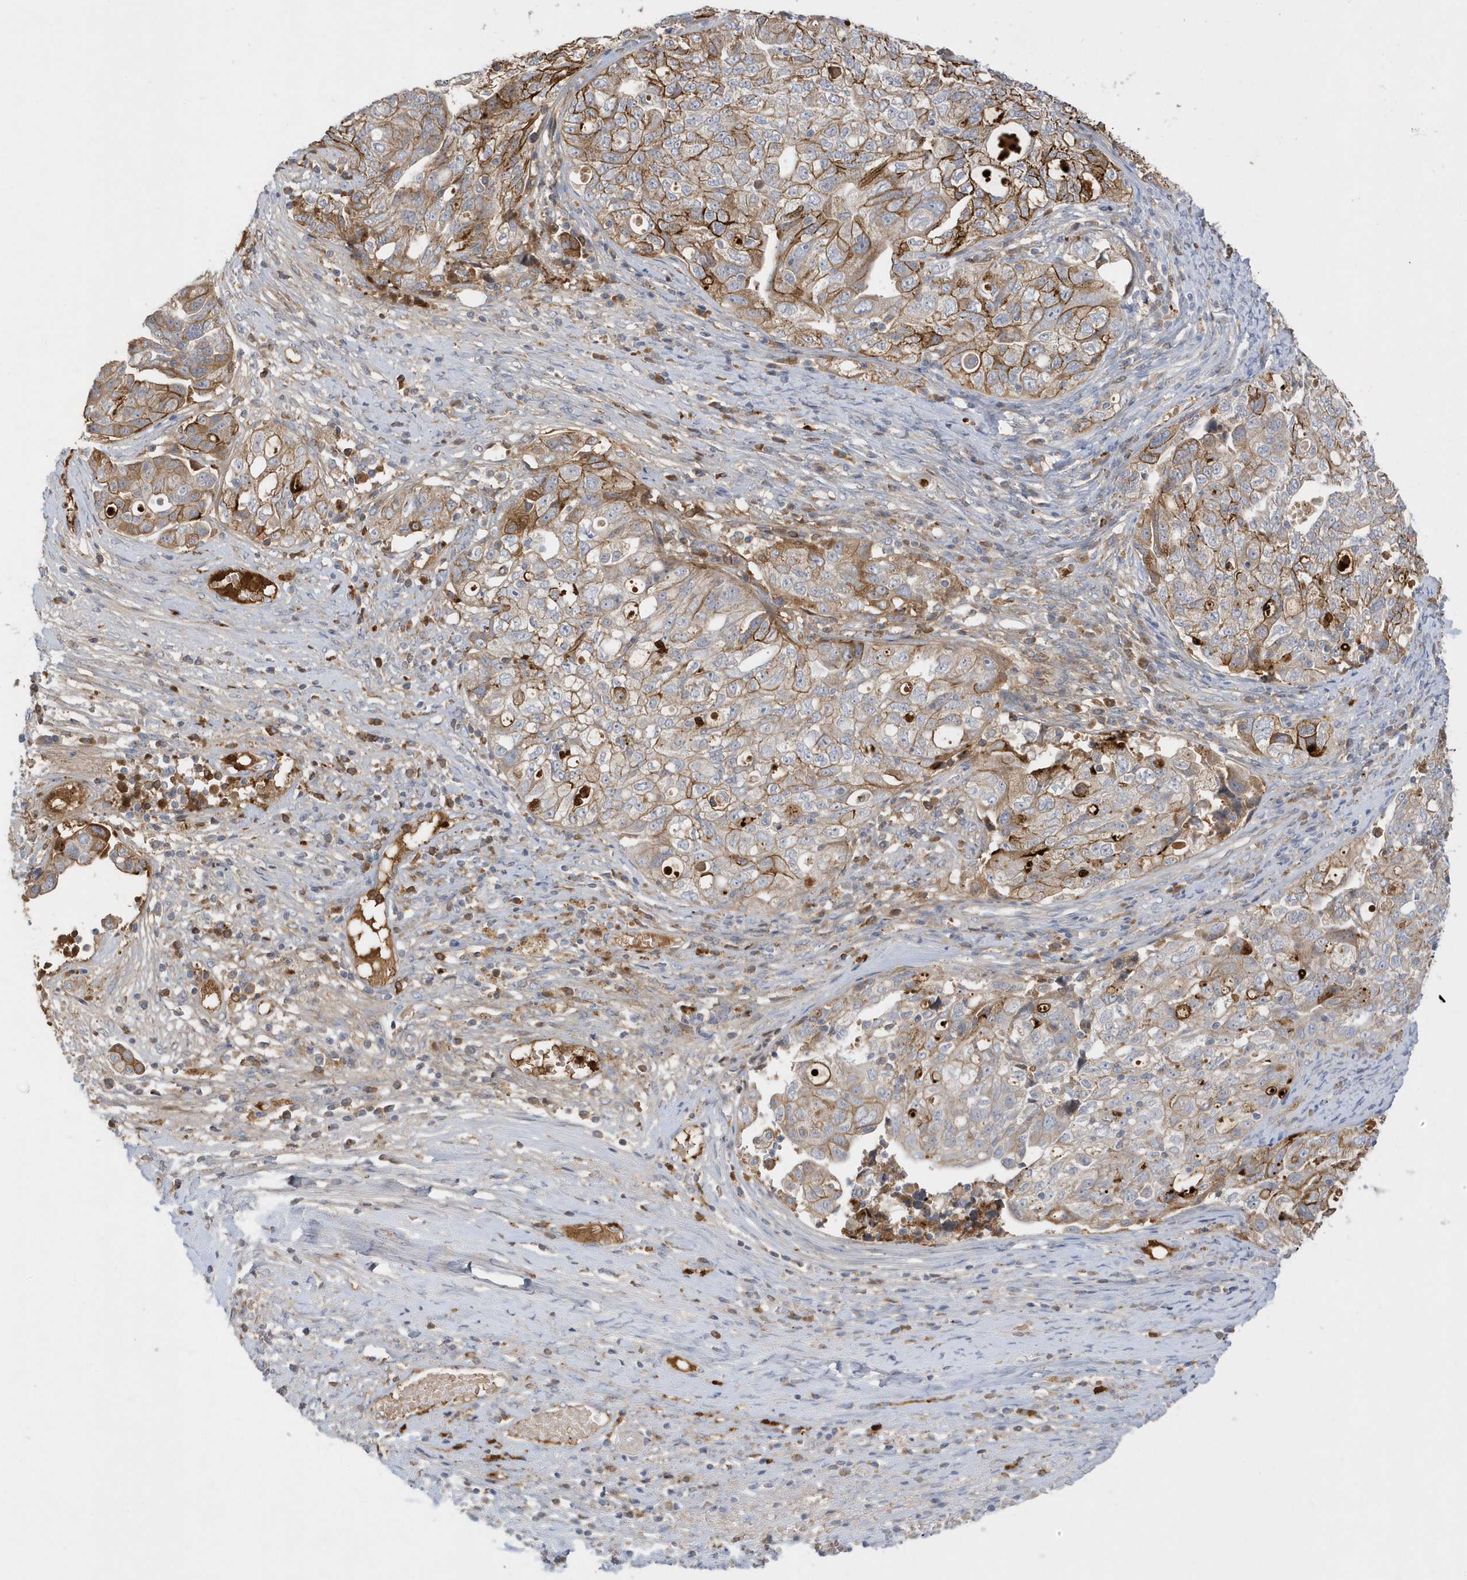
{"staining": {"intensity": "moderate", "quantity": ">75%", "location": "cytoplasmic/membranous"}, "tissue": "ovarian cancer", "cell_type": "Tumor cells", "image_type": "cancer", "snomed": [{"axis": "morphology", "description": "Carcinoma, NOS"}, {"axis": "morphology", "description": "Cystadenocarcinoma, serous, NOS"}, {"axis": "topography", "description": "Ovary"}], "caption": "A micrograph of carcinoma (ovarian) stained for a protein shows moderate cytoplasmic/membranous brown staining in tumor cells.", "gene": "DPP9", "patient": {"sex": "female", "age": 69}}